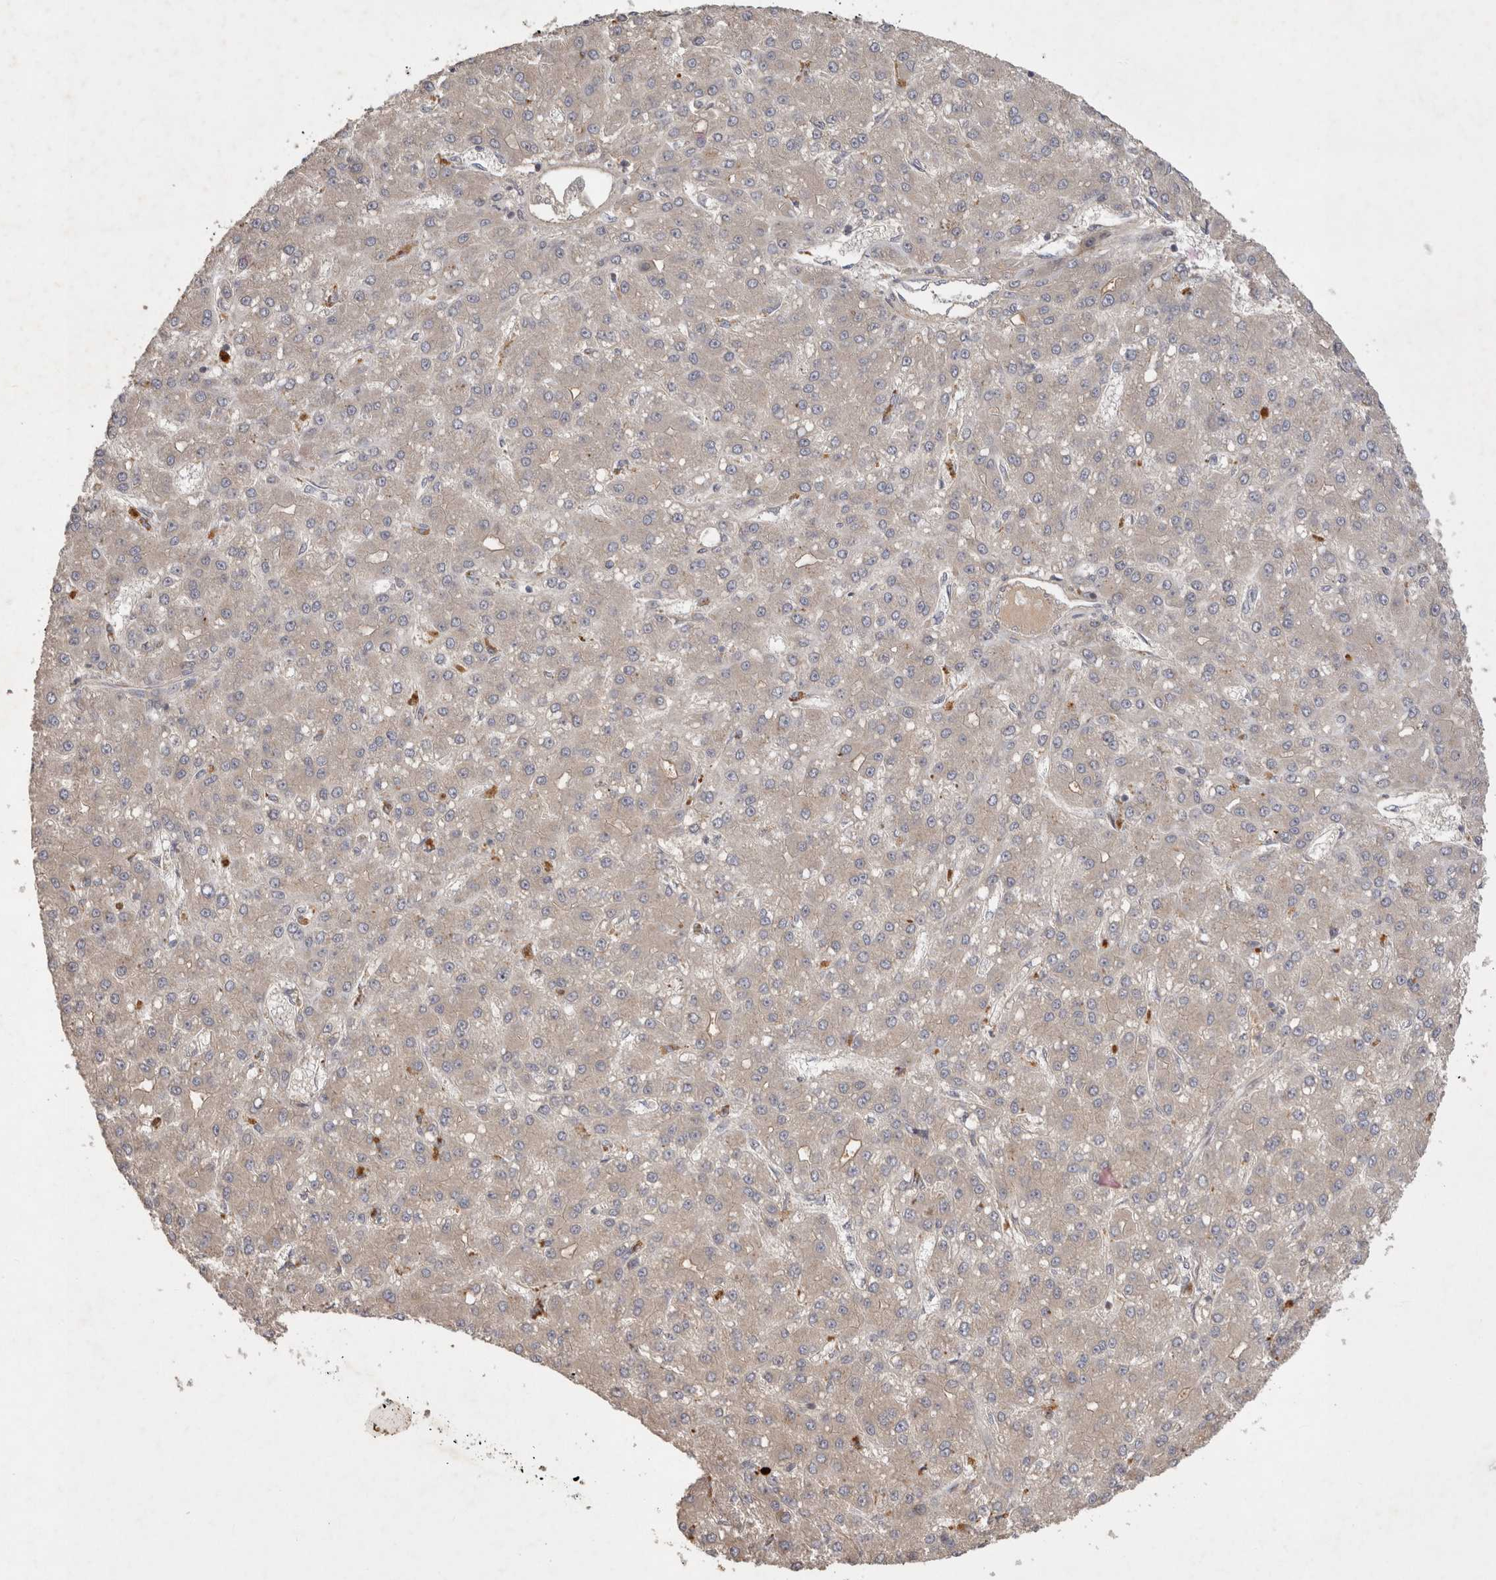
{"staining": {"intensity": "negative", "quantity": "none", "location": "none"}, "tissue": "liver cancer", "cell_type": "Tumor cells", "image_type": "cancer", "snomed": [{"axis": "morphology", "description": "Carcinoma, Hepatocellular, NOS"}, {"axis": "topography", "description": "Liver"}], "caption": "Liver hepatocellular carcinoma was stained to show a protein in brown. There is no significant staining in tumor cells. Nuclei are stained in blue.", "gene": "PPP1R42", "patient": {"sex": "male", "age": 67}}